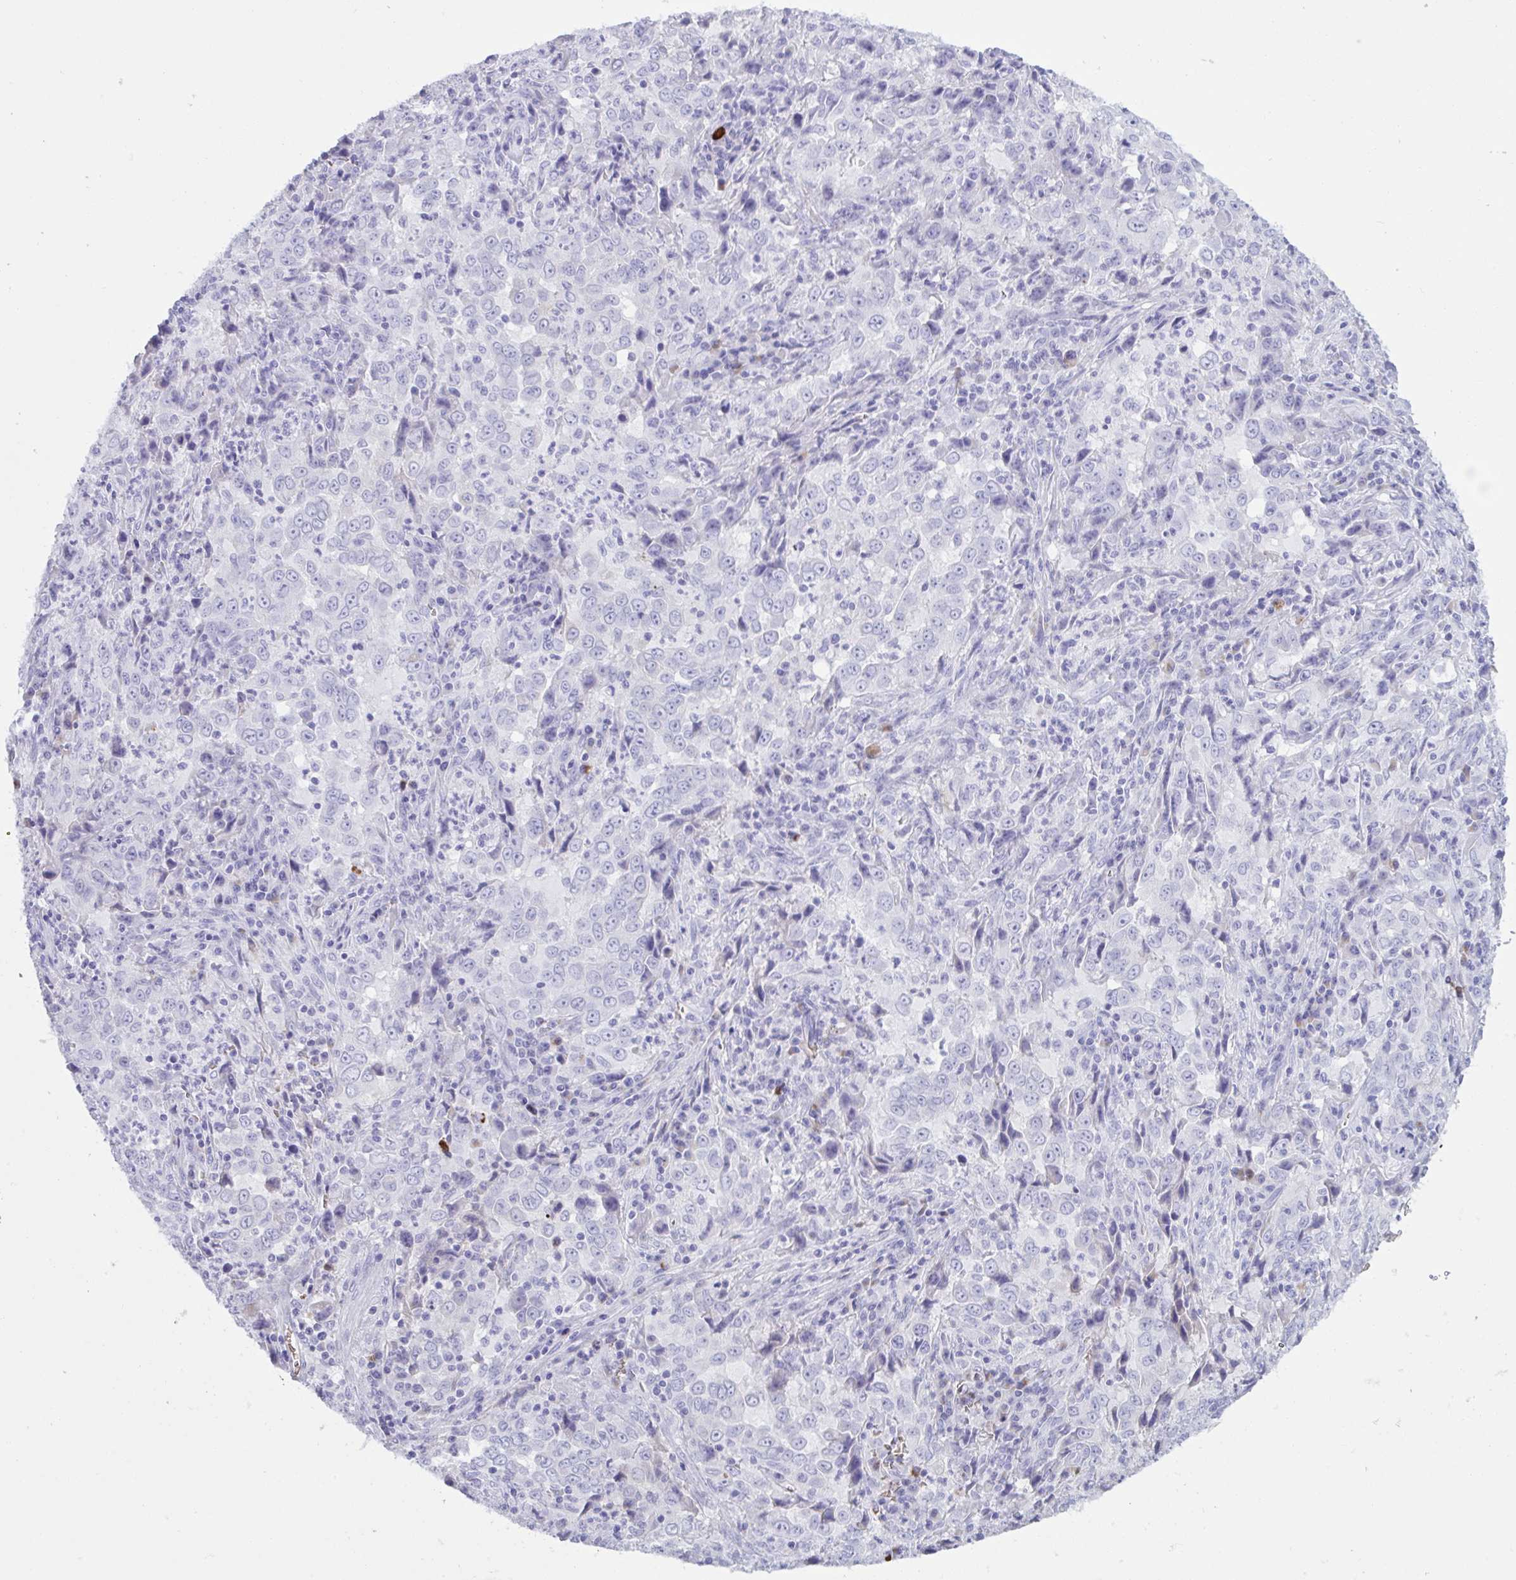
{"staining": {"intensity": "negative", "quantity": "none", "location": "none"}, "tissue": "lung cancer", "cell_type": "Tumor cells", "image_type": "cancer", "snomed": [{"axis": "morphology", "description": "Adenocarcinoma, NOS"}, {"axis": "topography", "description": "Lung"}], "caption": "An immunohistochemistry photomicrograph of lung cancer (adenocarcinoma) is shown. There is no staining in tumor cells of lung cancer (adenocarcinoma).", "gene": "SLC2A1", "patient": {"sex": "male", "age": 67}}